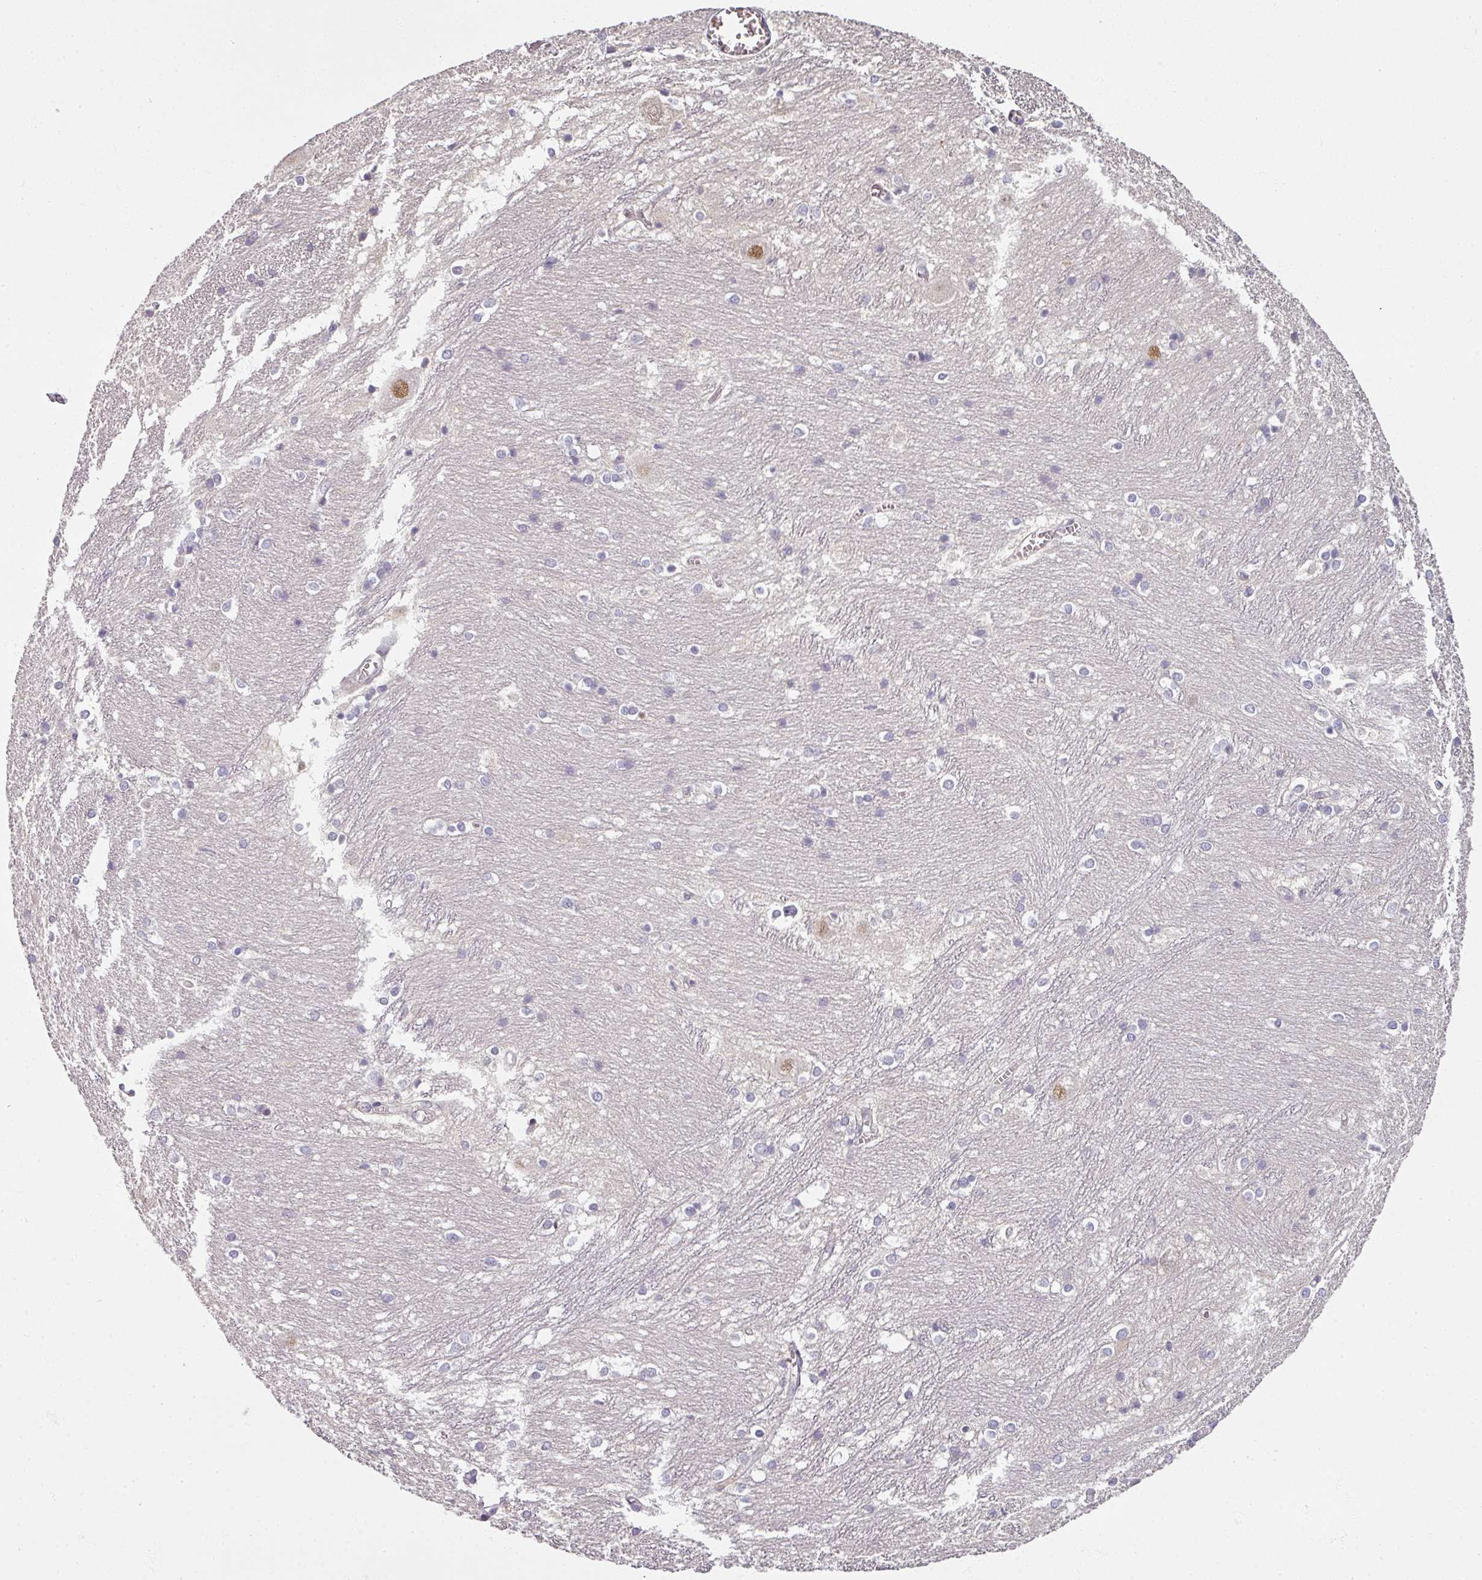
{"staining": {"intensity": "negative", "quantity": "none", "location": "none"}, "tissue": "caudate", "cell_type": "Glial cells", "image_type": "normal", "snomed": [{"axis": "morphology", "description": "Normal tissue, NOS"}, {"axis": "topography", "description": "Lateral ventricle wall"}], "caption": "This is an immunohistochemistry histopathology image of normal caudate. There is no staining in glial cells.", "gene": "MYMK", "patient": {"sex": "male", "age": 37}}